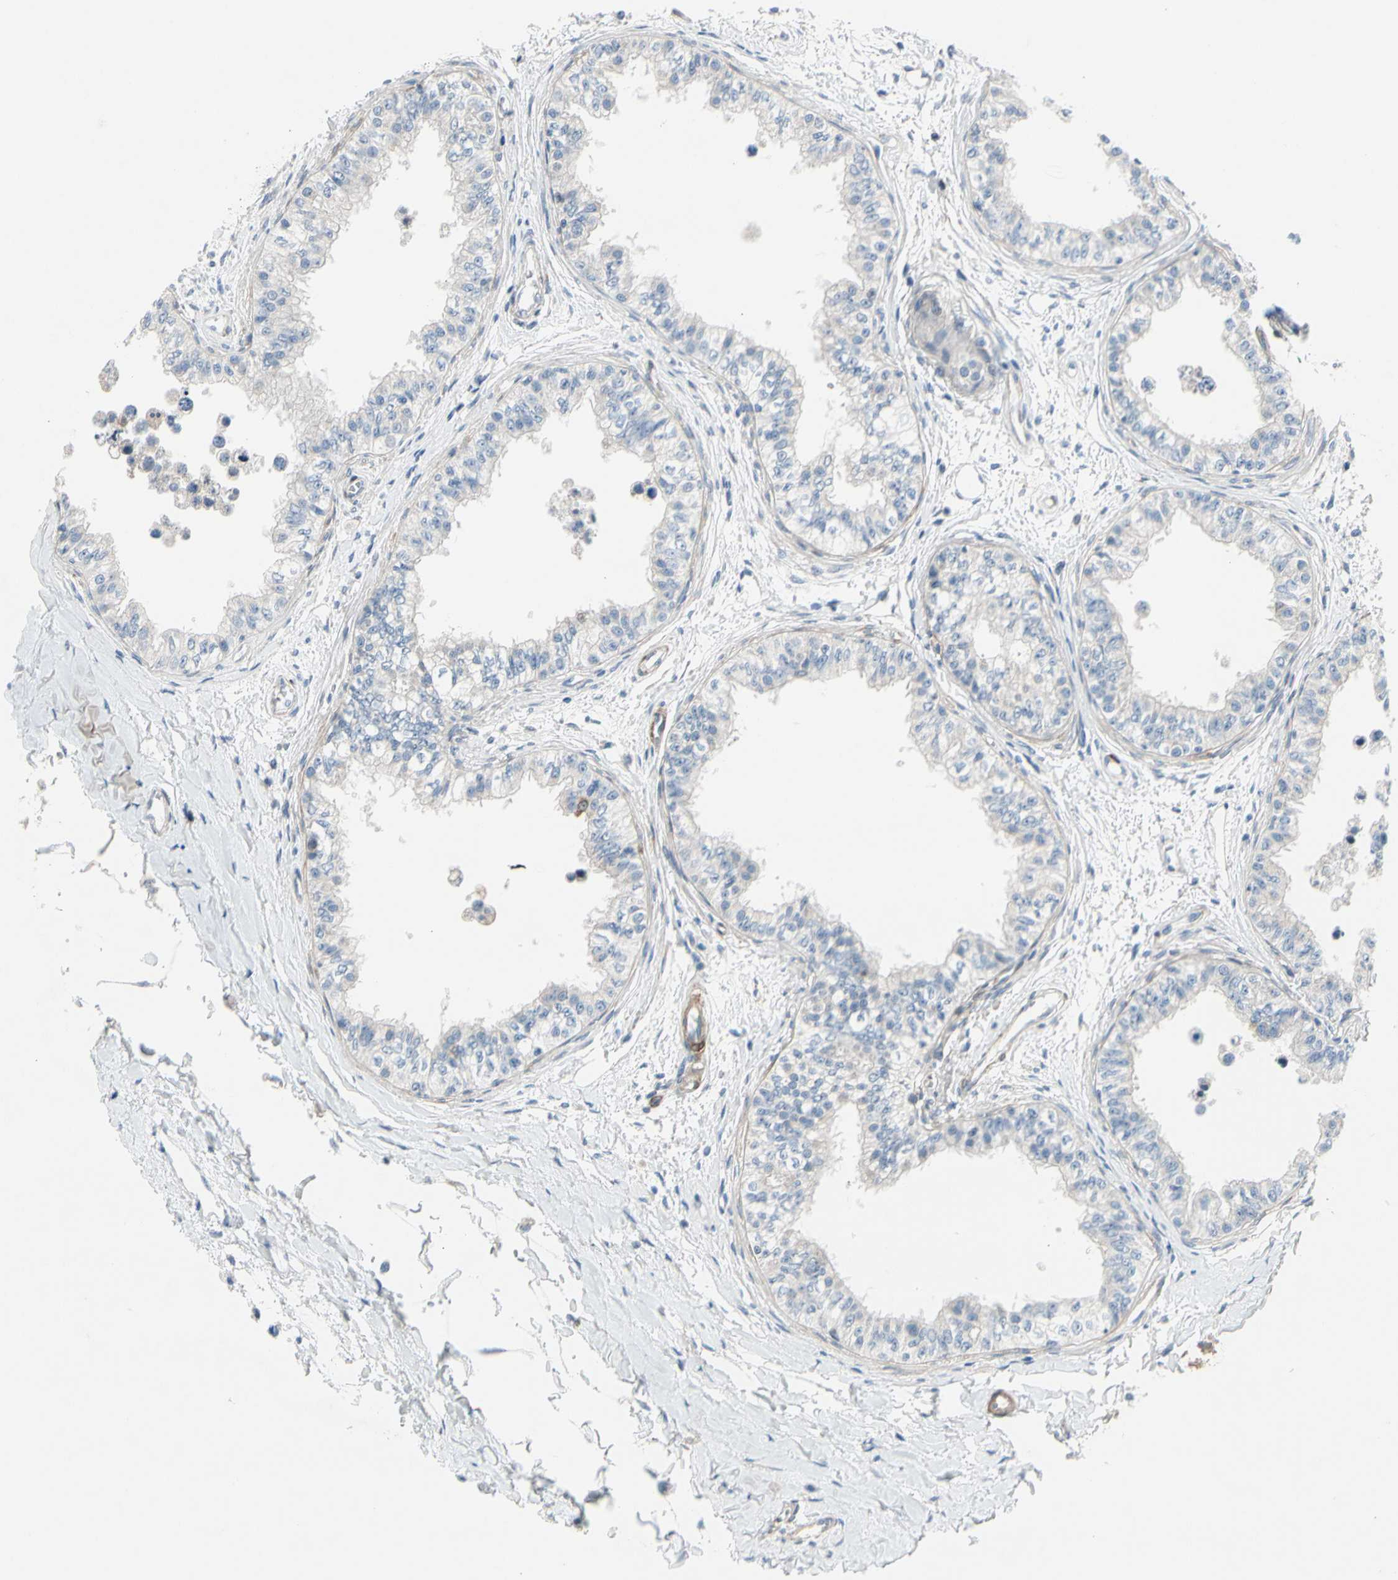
{"staining": {"intensity": "weak", "quantity": ">75%", "location": "cytoplasmic/membranous"}, "tissue": "epididymis", "cell_type": "Glandular cells", "image_type": "normal", "snomed": [{"axis": "morphology", "description": "Normal tissue, NOS"}, {"axis": "morphology", "description": "Adenocarcinoma, metastatic, NOS"}, {"axis": "topography", "description": "Testis"}, {"axis": "topography", "description": "Epididymis"}], "caption": "Epididymis stained with DAB (3,3'-diaminobenzidine) immunohistochemistry (IHC) demonstrates low levels of weak cytoplasmic/membranous expression in approximately >75% of glandular cells. (DAB (3,3'-diaminobenzidine) IHC, brown staining for protein, blue staining for nuclei).", "gene": "MAP2", "patient": {"sex": "male", "age": 26}}